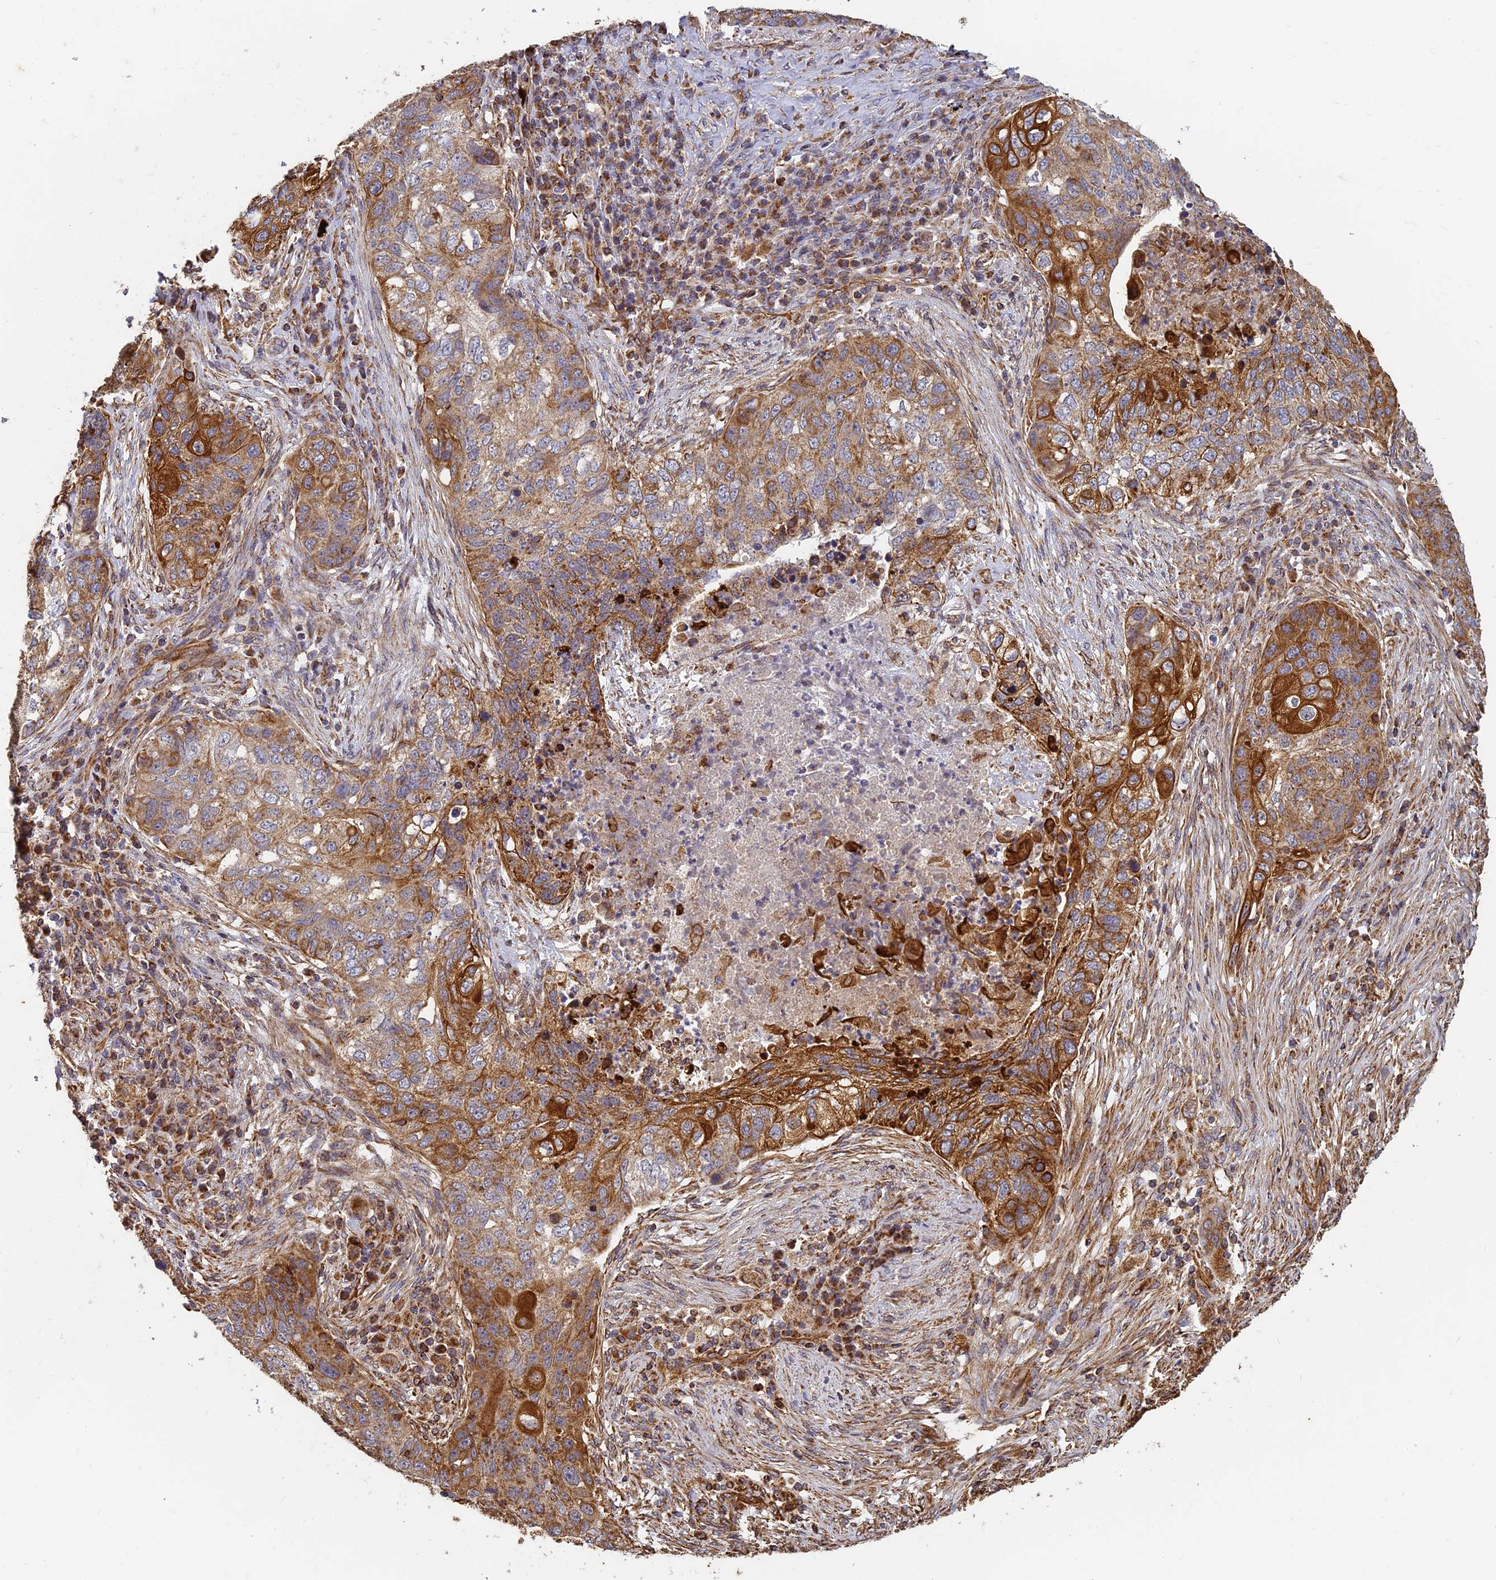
{"staining": {"intensity": "strong", "quantity": "25%-75%", "location": "cytoplasmic/membranous"}, "tissue": "lung cancer", "cell_type": "Tumor cells", "image_type": "cancer", "snomed": [{"axis": "morphology", "description": "Squamous cell carcinoma, NOS"}, {"axis": "topography", "description": "Lung"}], "caption": "Immunohistochemical staining of lung squamous cell carcinoma displays high levels of strong cytoplasmic/membranous protein expression in approximately 25%-75% of tumor cells. The staining was performed using DAB (3,3'-diaminobenzidine) to visualize the protein expression in brown, while the nuclei were stained in blue with hematoxylin (Magnification: 20x).", "gene": "DSTYK", "patient": {"sex": "female", "age": 63}}